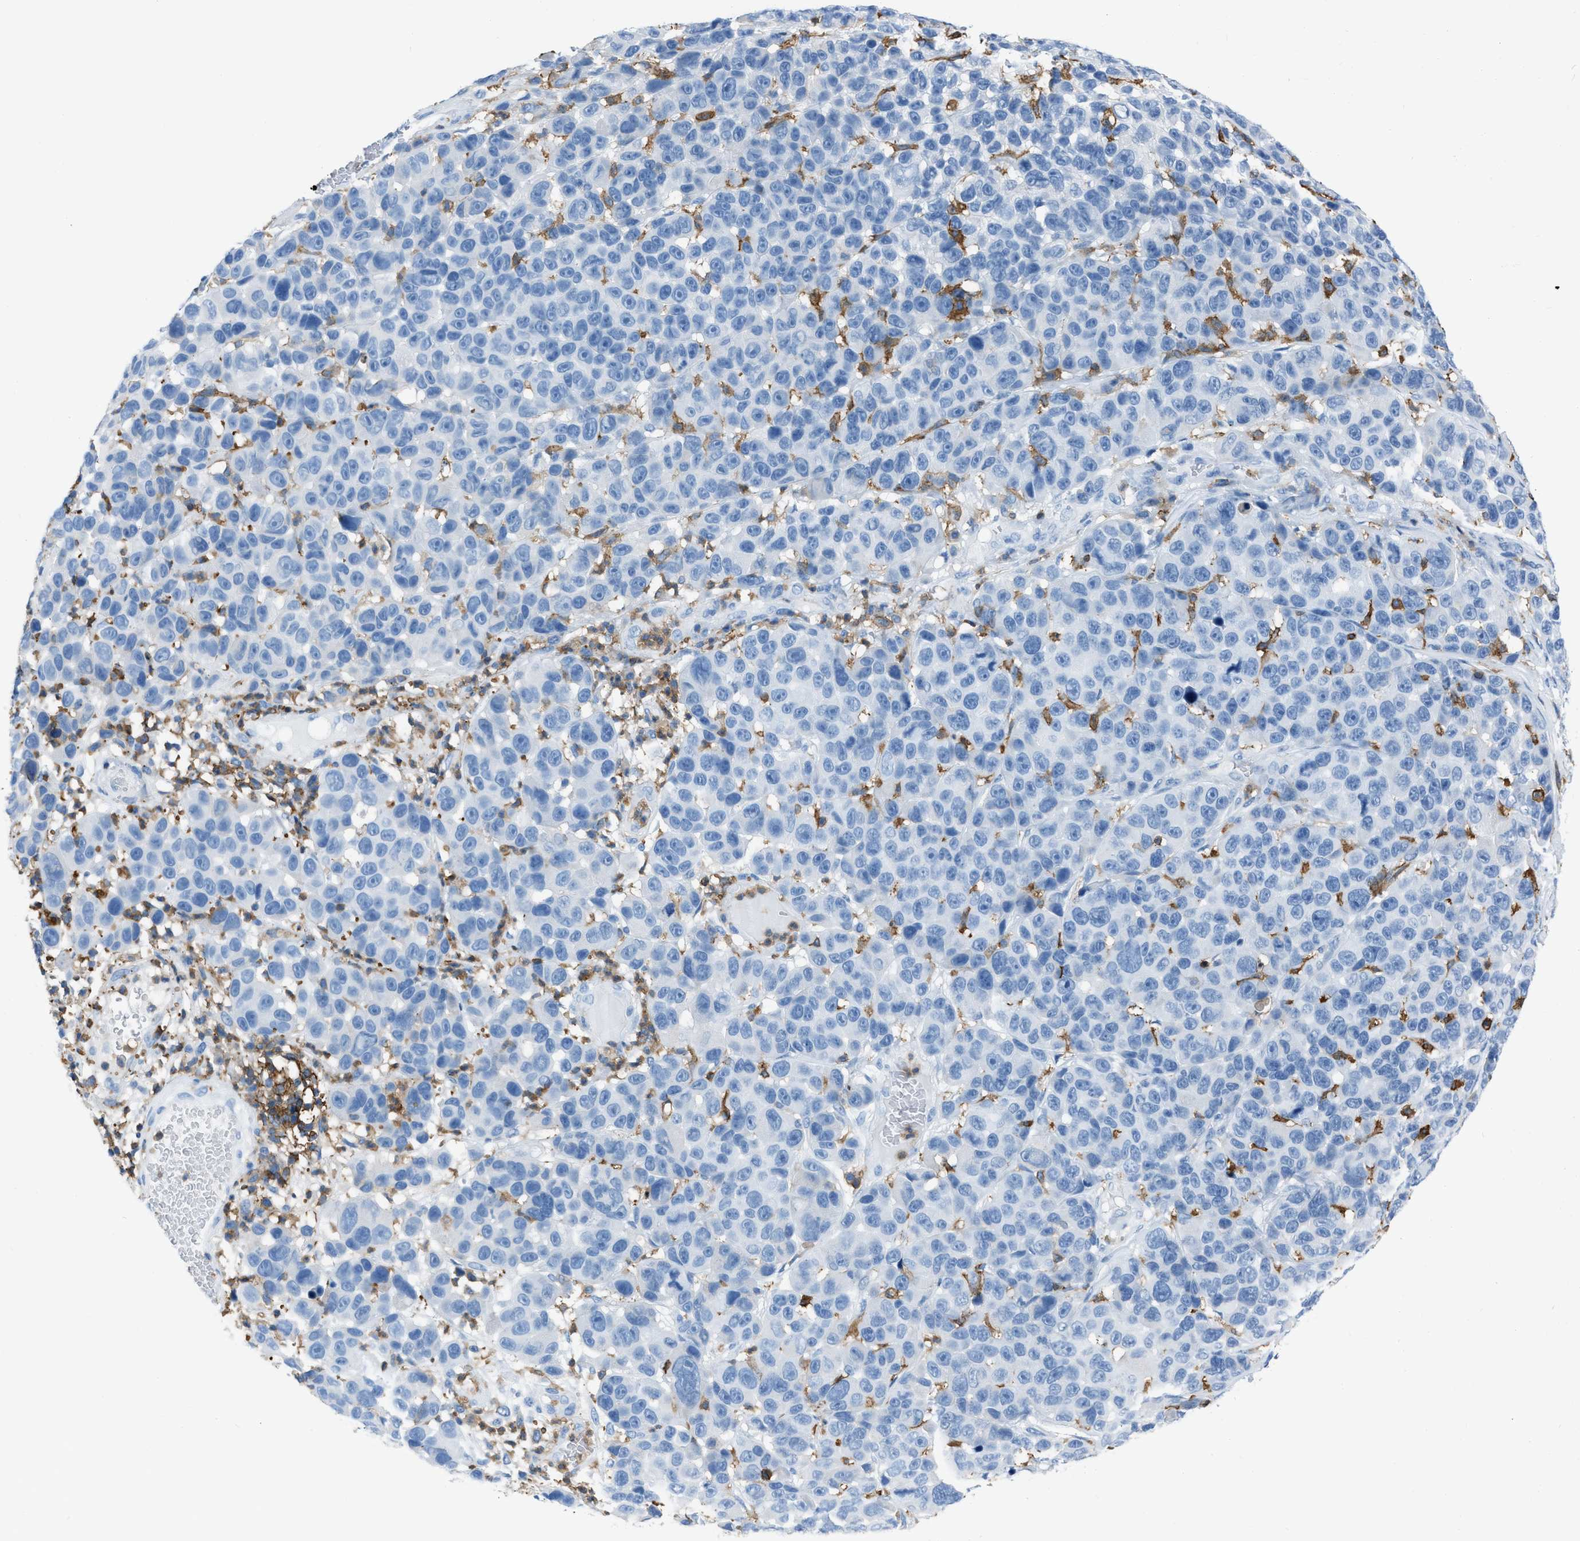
{"staining": {"intensity": "negative", "quantity": "none", "location": "none"}, "tissue": "melanoma", "cell_type": "Tumor cells", "image_type": "cancer", "snomed": [{"axis": "morphology", "description": "Malignant melanoma, NOS"}, {"axis": "topography", "description": "Skin"}], "caption": "Immunohistochemical staining of human malignant melanoma shows no significant expression in tumor cells. (DAB (3,3'-diaminobenzidine) immunohistochemistry (IHC), high magnification).", "gene": "LSP1", "patient": {"sex": "male", "age": 53}}